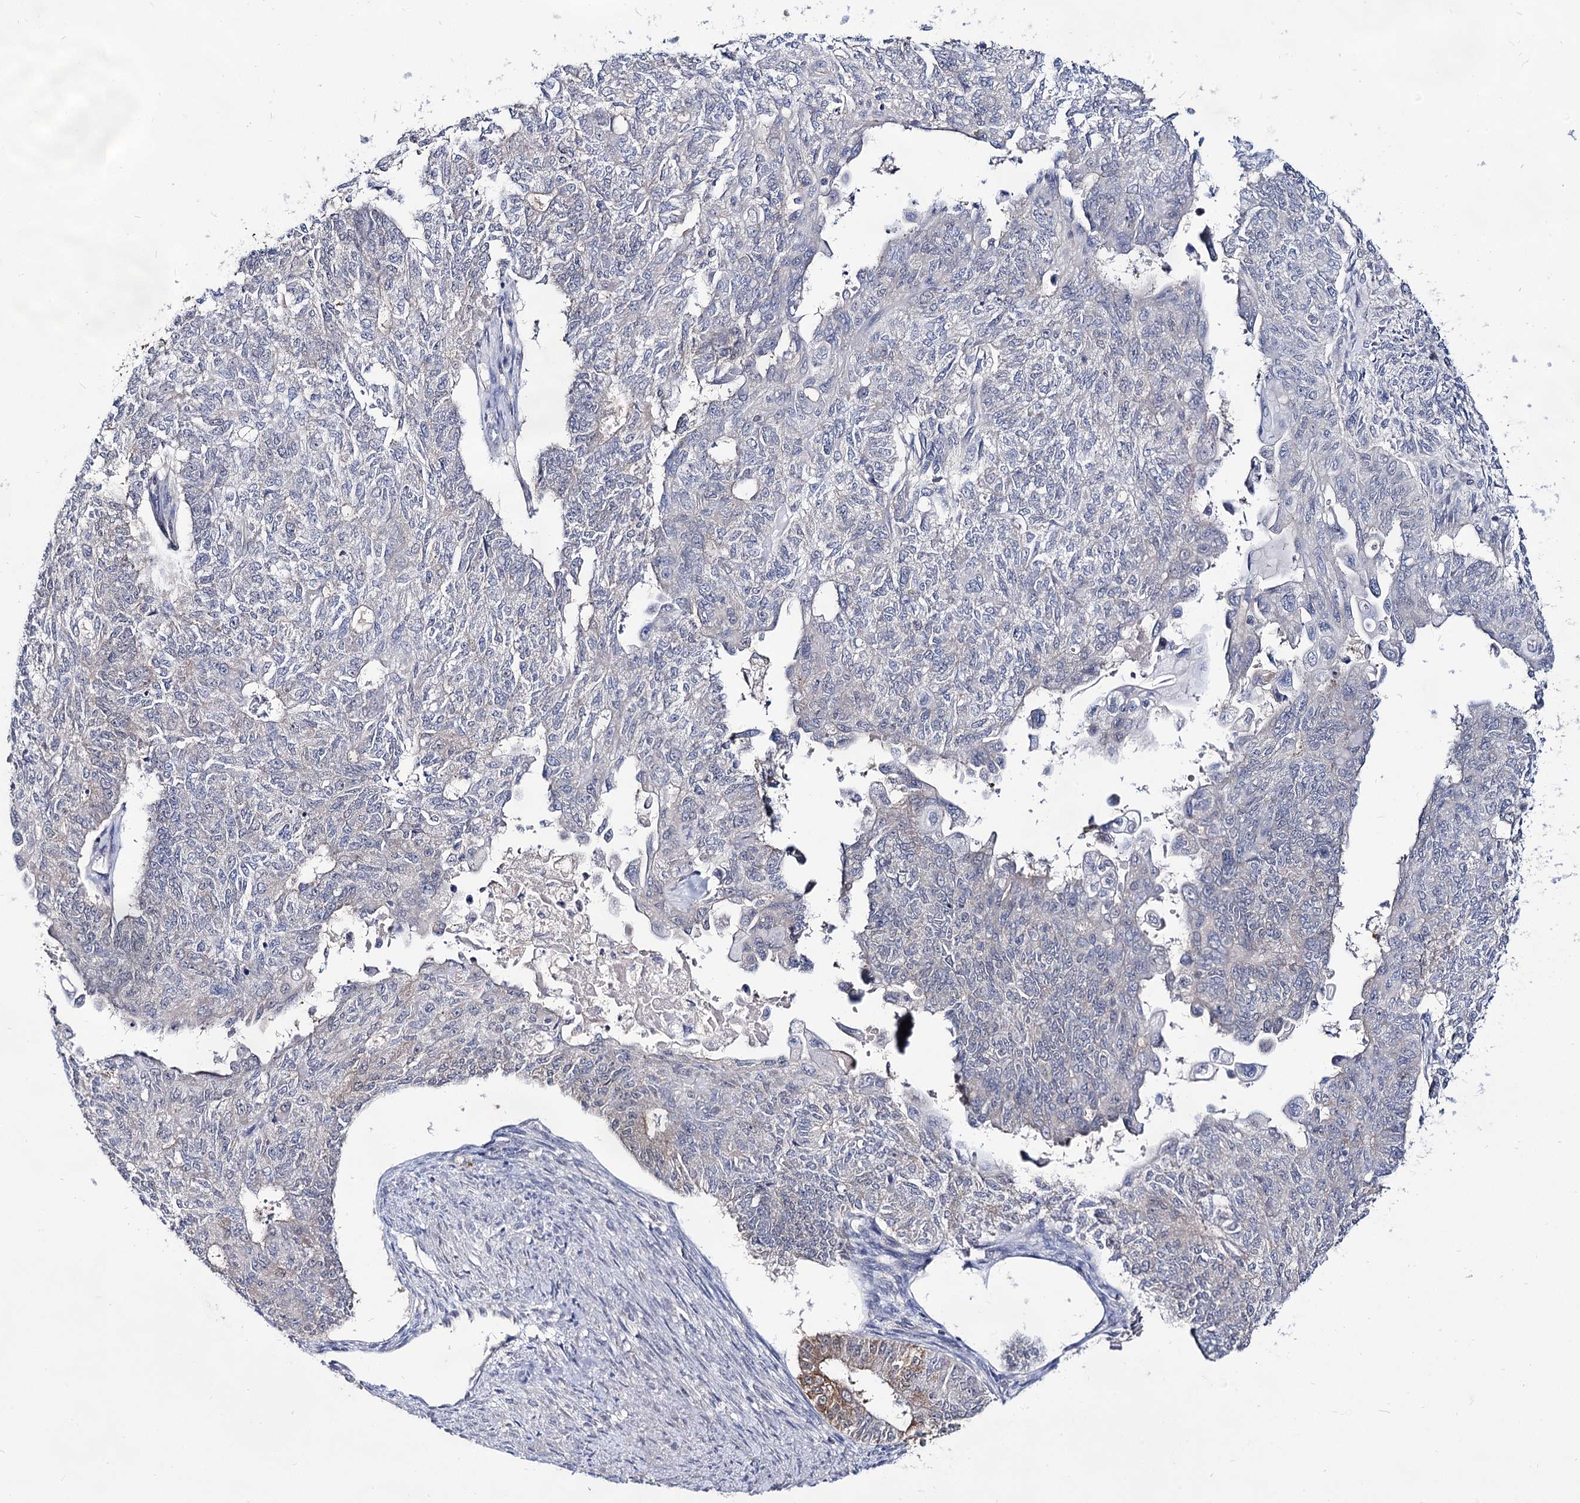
{"staining": {"intensity": "weak", "quantity": "<25%", "location": "cytoplasmic/membranous"}, "tissue": "endometrial cancer", "cell_type": "Tumor cells", "image_type": "cancer", "snomed": [{"axis": "morphology", "description": "Adenocarcinoma, NOS"}, {"axis": "topography", "description": "Endometrium"}], "caption": "This is an immunohistochemistry (IHC) micrograph of human endometrial cancer (adenocarcinoma). There is no positivity in tumor cells.", "gene": "ARFIP2", "patient": {"sex": "female", "age": 32}}